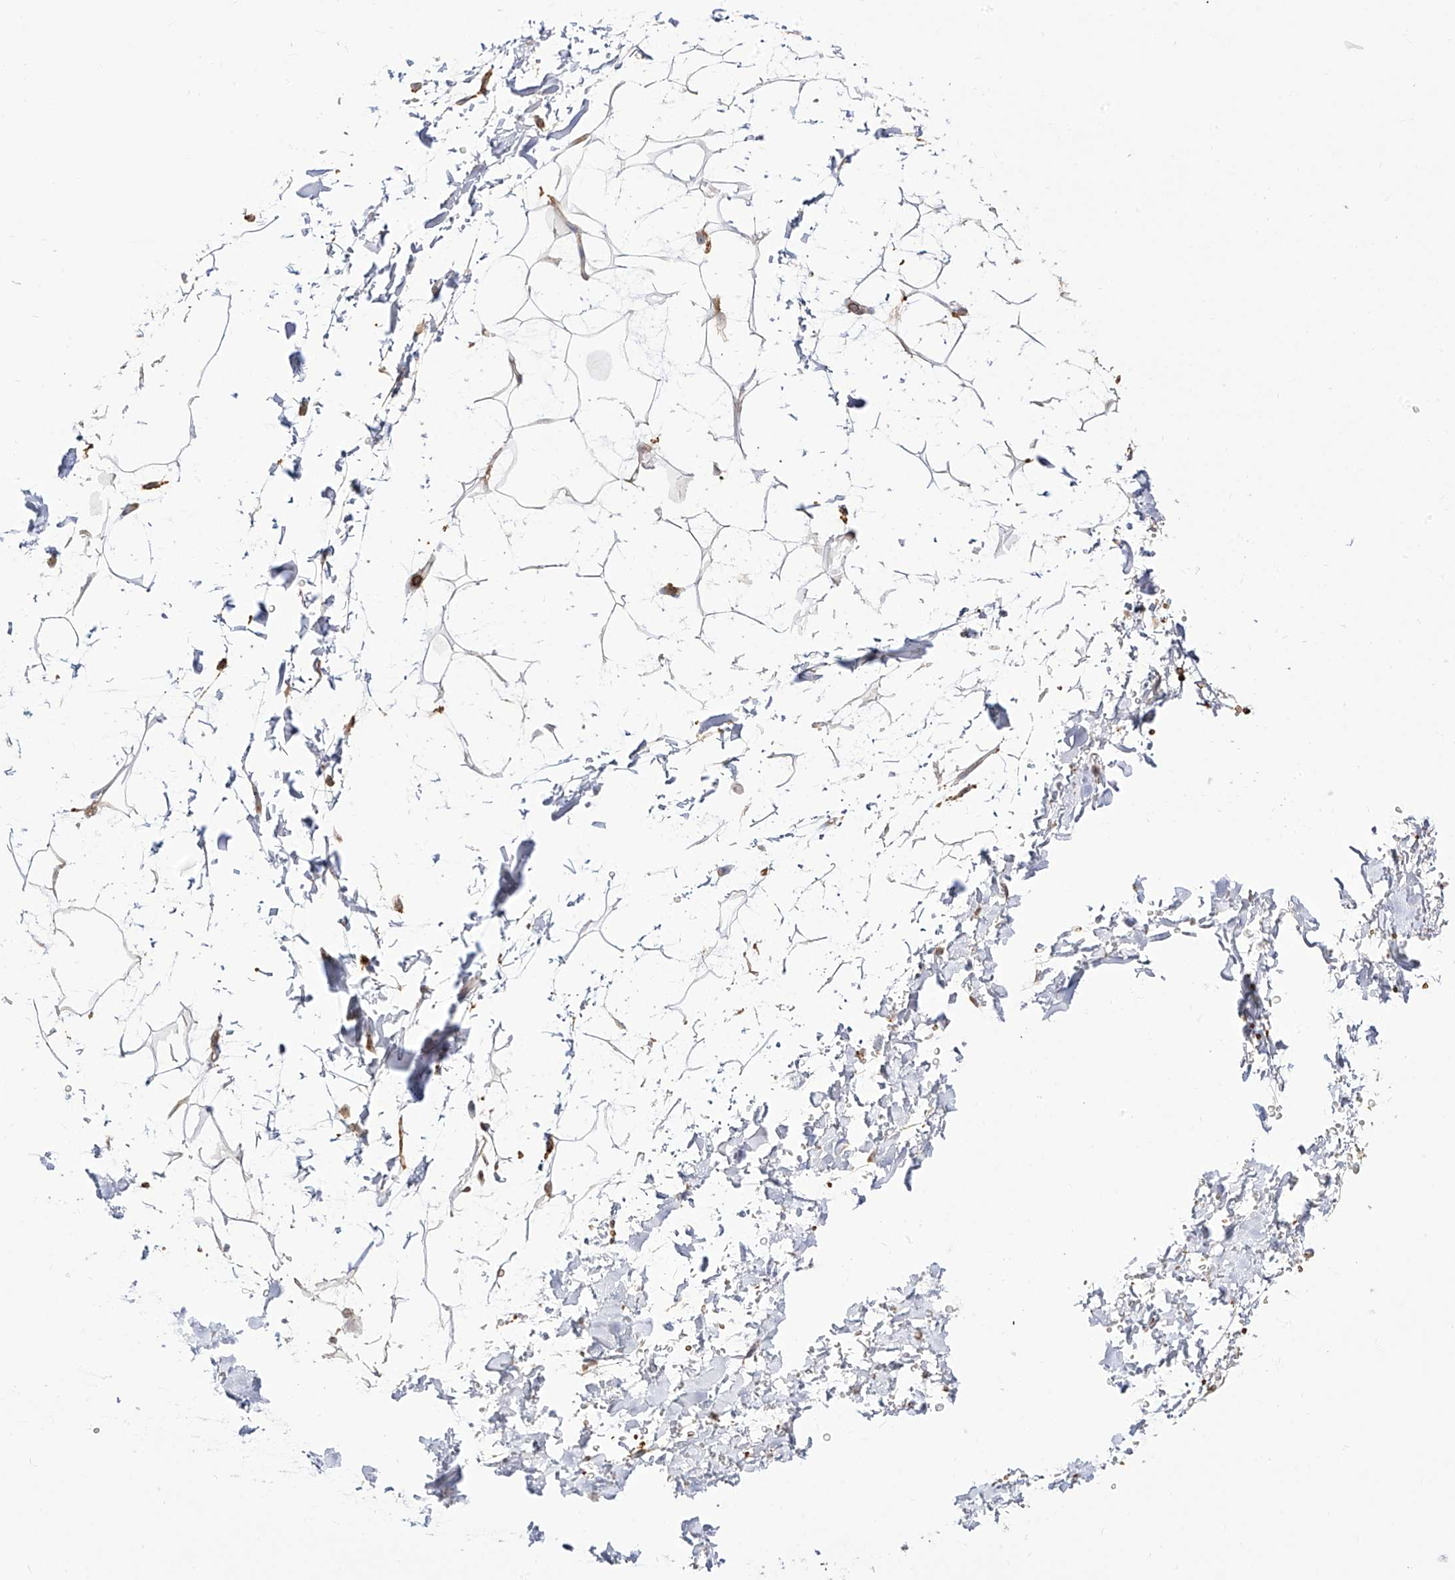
{"staining": {"intensity": "negative", "quantity": "none", "location": "none"}, "tissue": "adipose tissue", "cell_type": "Adipocytes", "image_type": "normal", "snomed": [{"axis": "morphology", "description": "Normal tissue, NOS"}, {"axis": "topography", "description": "Soft tissue"}], "caption": "Protein analysis of benign adipose tissue shows no significant staining in adipocytes. Brightfield microscopy of immunohistochemistry stained with DAB (3,3'-diaminobenzidine) (brown) and hematoxylin (blue), captured at high magnification.", "gene": "ZGRF1", "patient": {"sex": "male", "age": 72}}